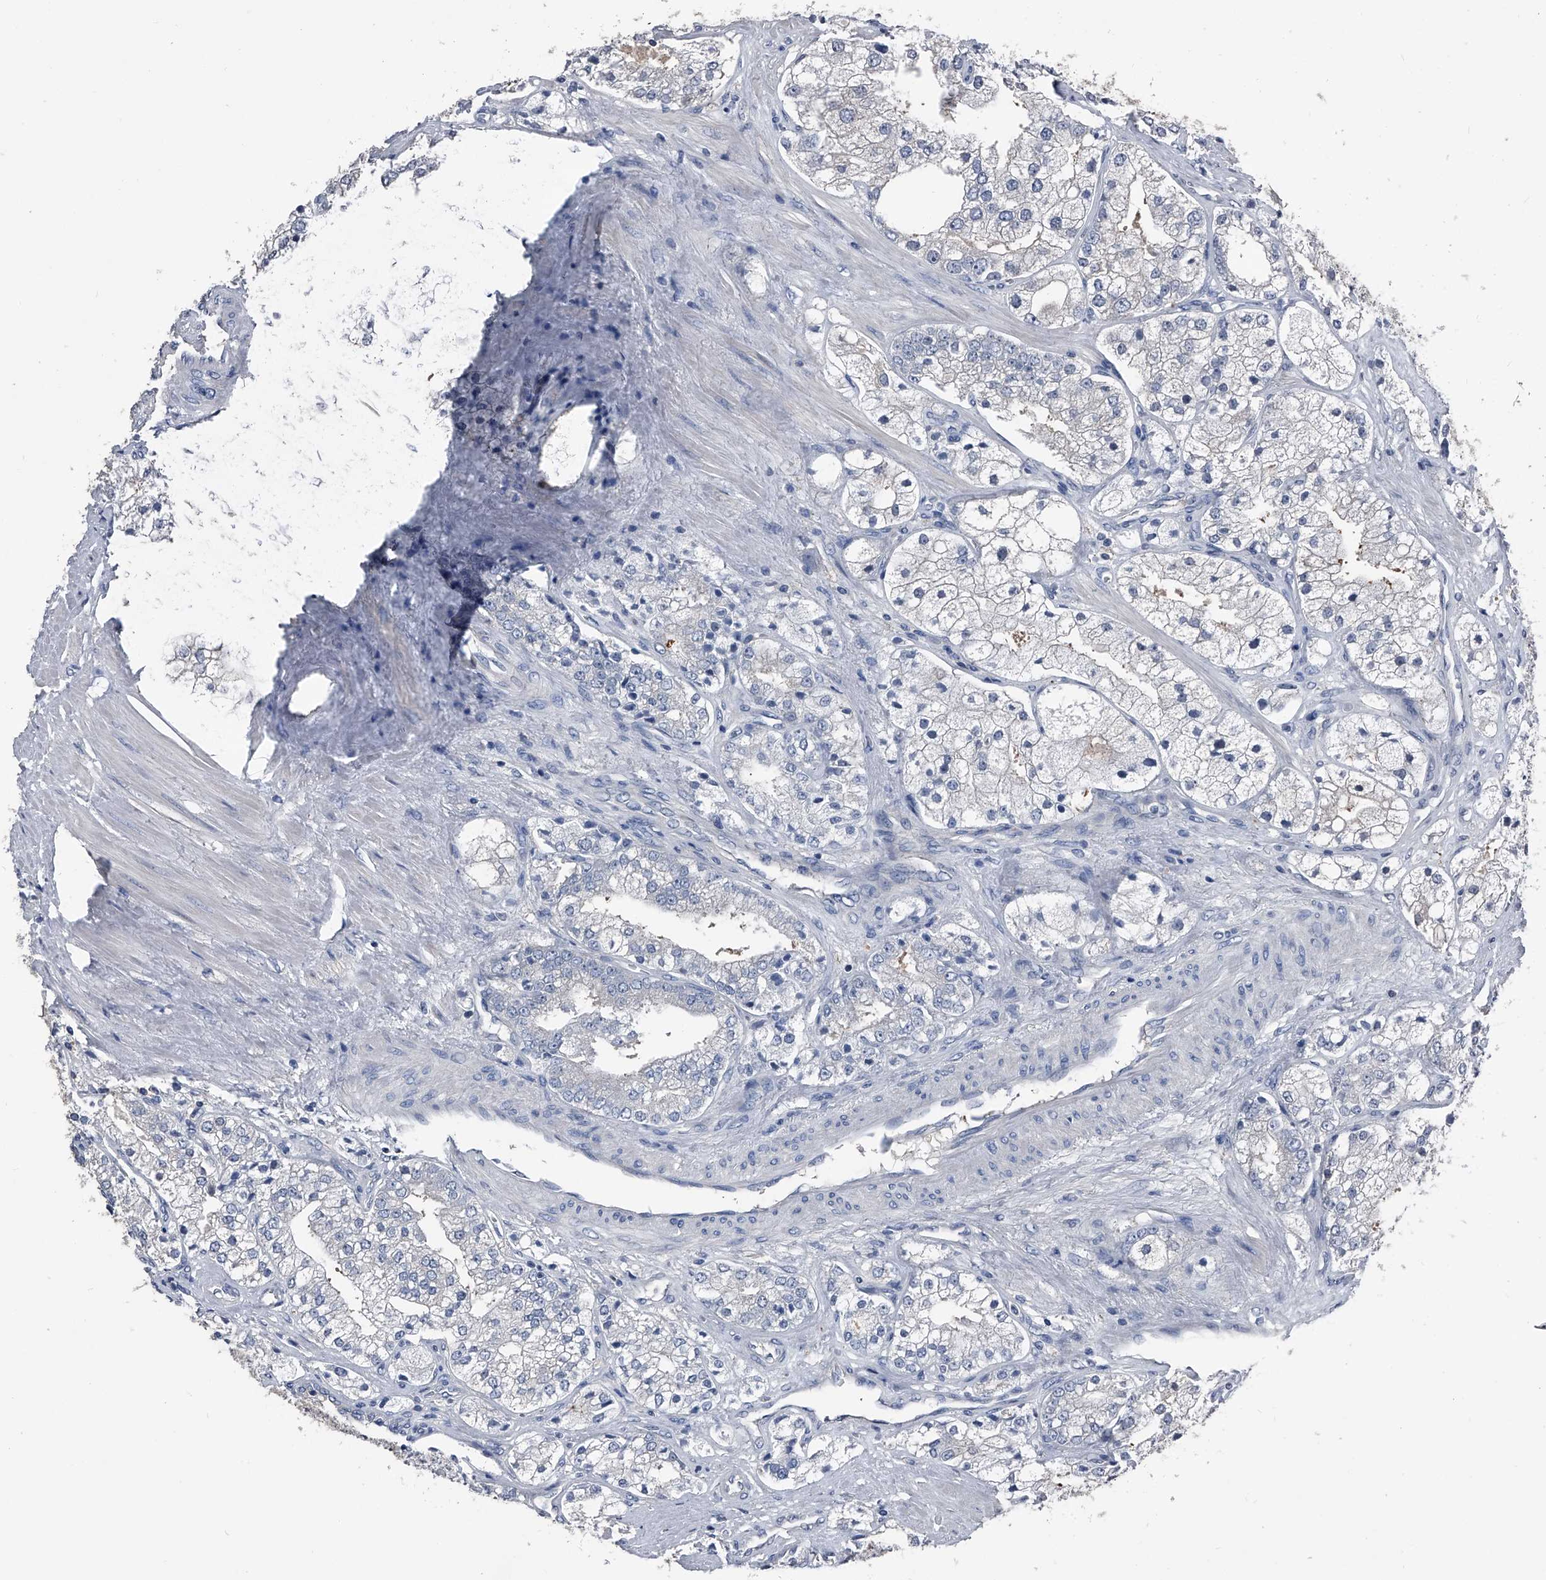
{"staining": {"intensity": "negative", "quantity": "none", "location": "none"}, "tissue": "prostate cancer", "cell_type": "Tumor cells", "image_type": "cancer", "snomed": [{"axis": "morphology", "description": "Adenocarcinoma, High grade"}, {"axis": "topography", "description": "Prostate"}], "caption": "Photomicrograph shows no protein expression in tumor cells of prostate cancer (adenocarcinoma (high-grade)) tissue.", "gene": "KIF13A", "patient": {"sex": "male", "age": 50}}